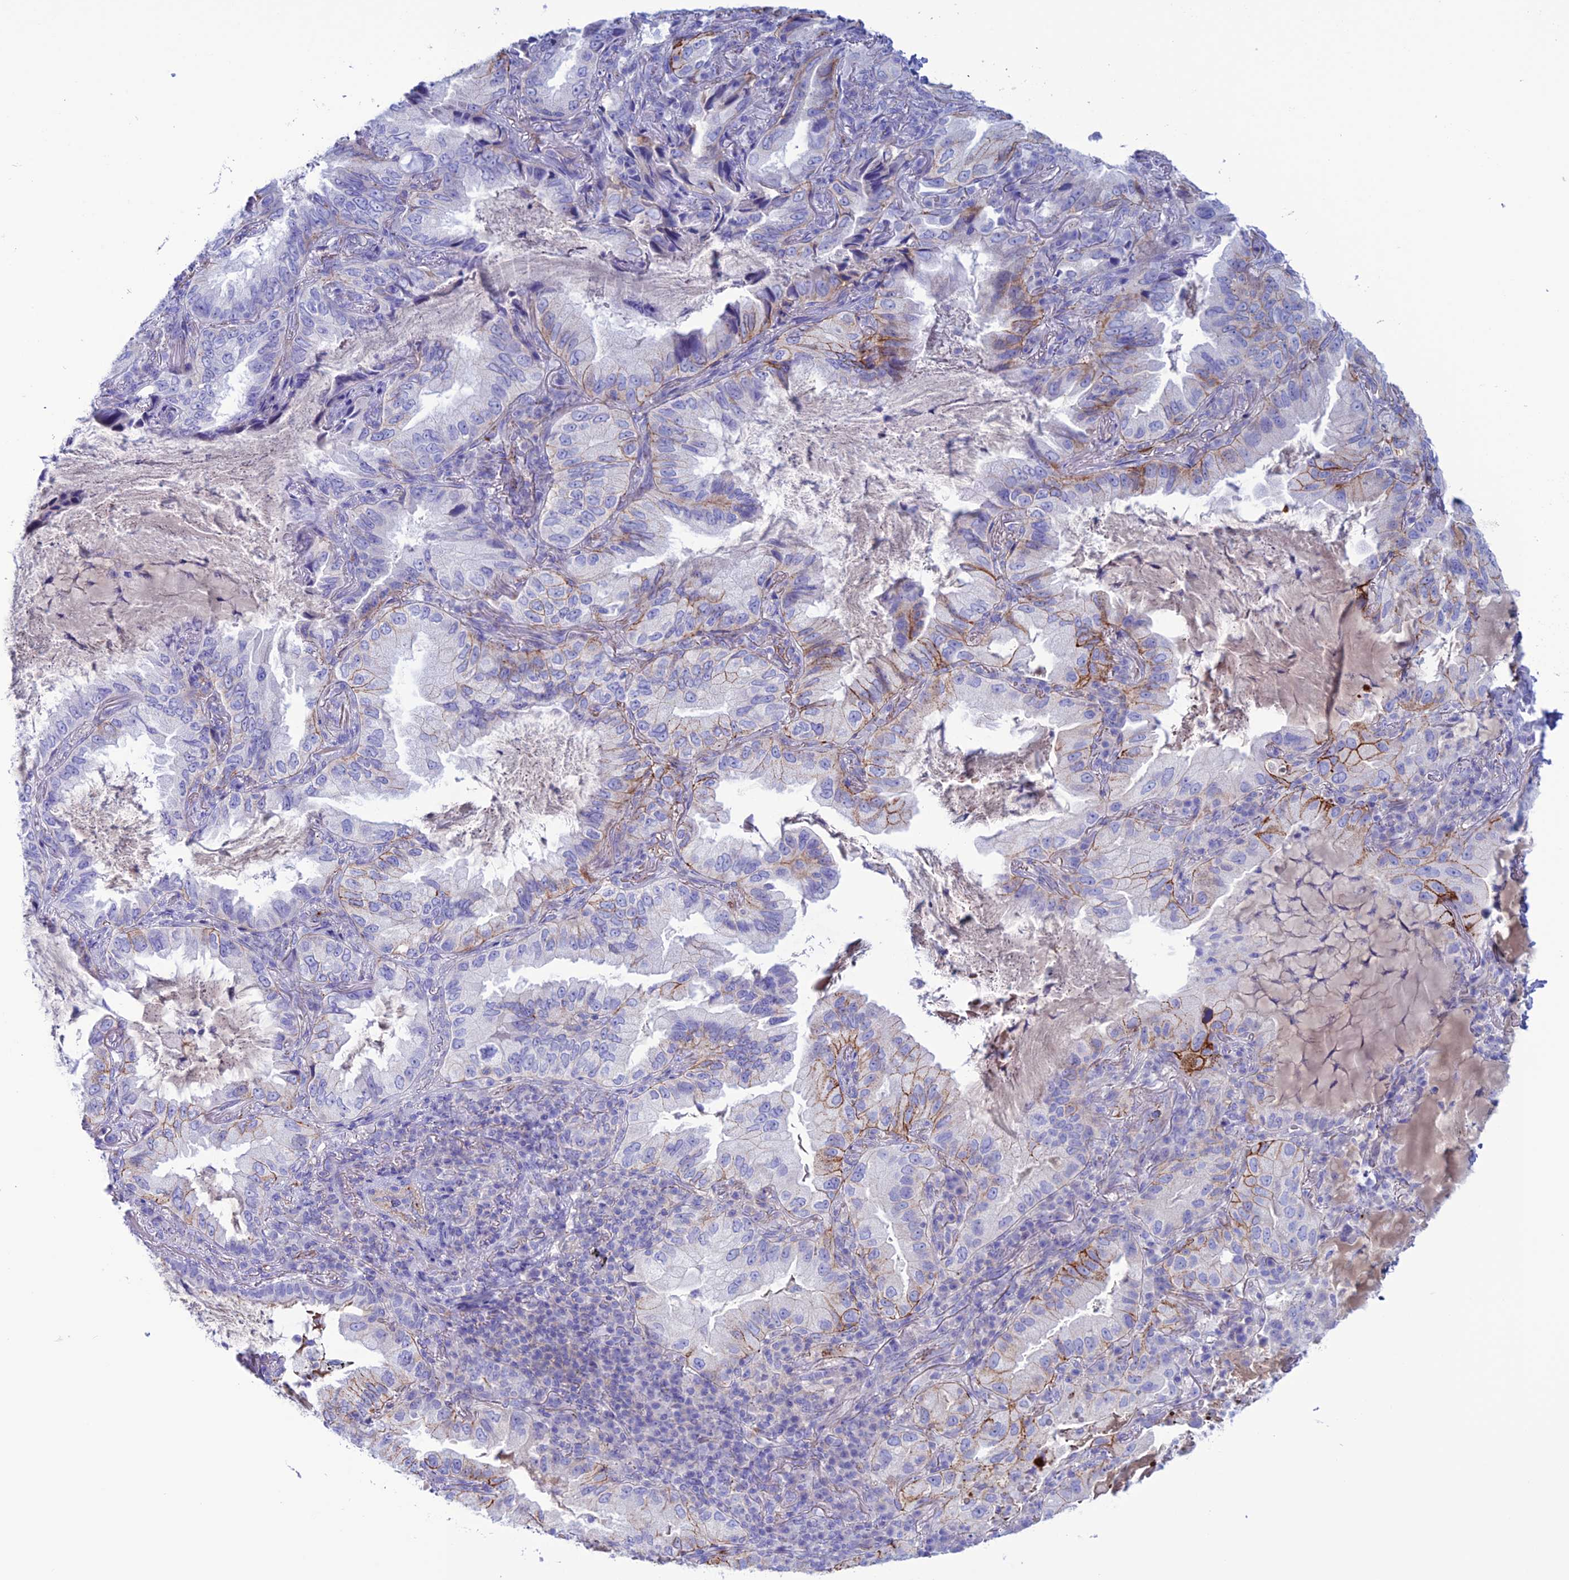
{"staining": {"intensity": "negative", "quantity": "none", "location": "none"}, "tissue": "lung cancer", "cell_type": "Tumor cells", "image_type": "cancer", "snomed": [{"axis": "morphology", "description": "Adenocarcinoma, NOS"}, {"axis": "topography", "description": "Lung"}], "caption": "Immunohistochemistry image of neoplastic tissue: lung cancer (adenocarcinoma) stained with DAB (3,3'-diaminobenzidine) exhibits no significant protein staining in tumor cells. (DAB immunohistochemistry, high magnification).", "gene": "CDC42EP5", "patient": {"sex": "female", "age": 69}}